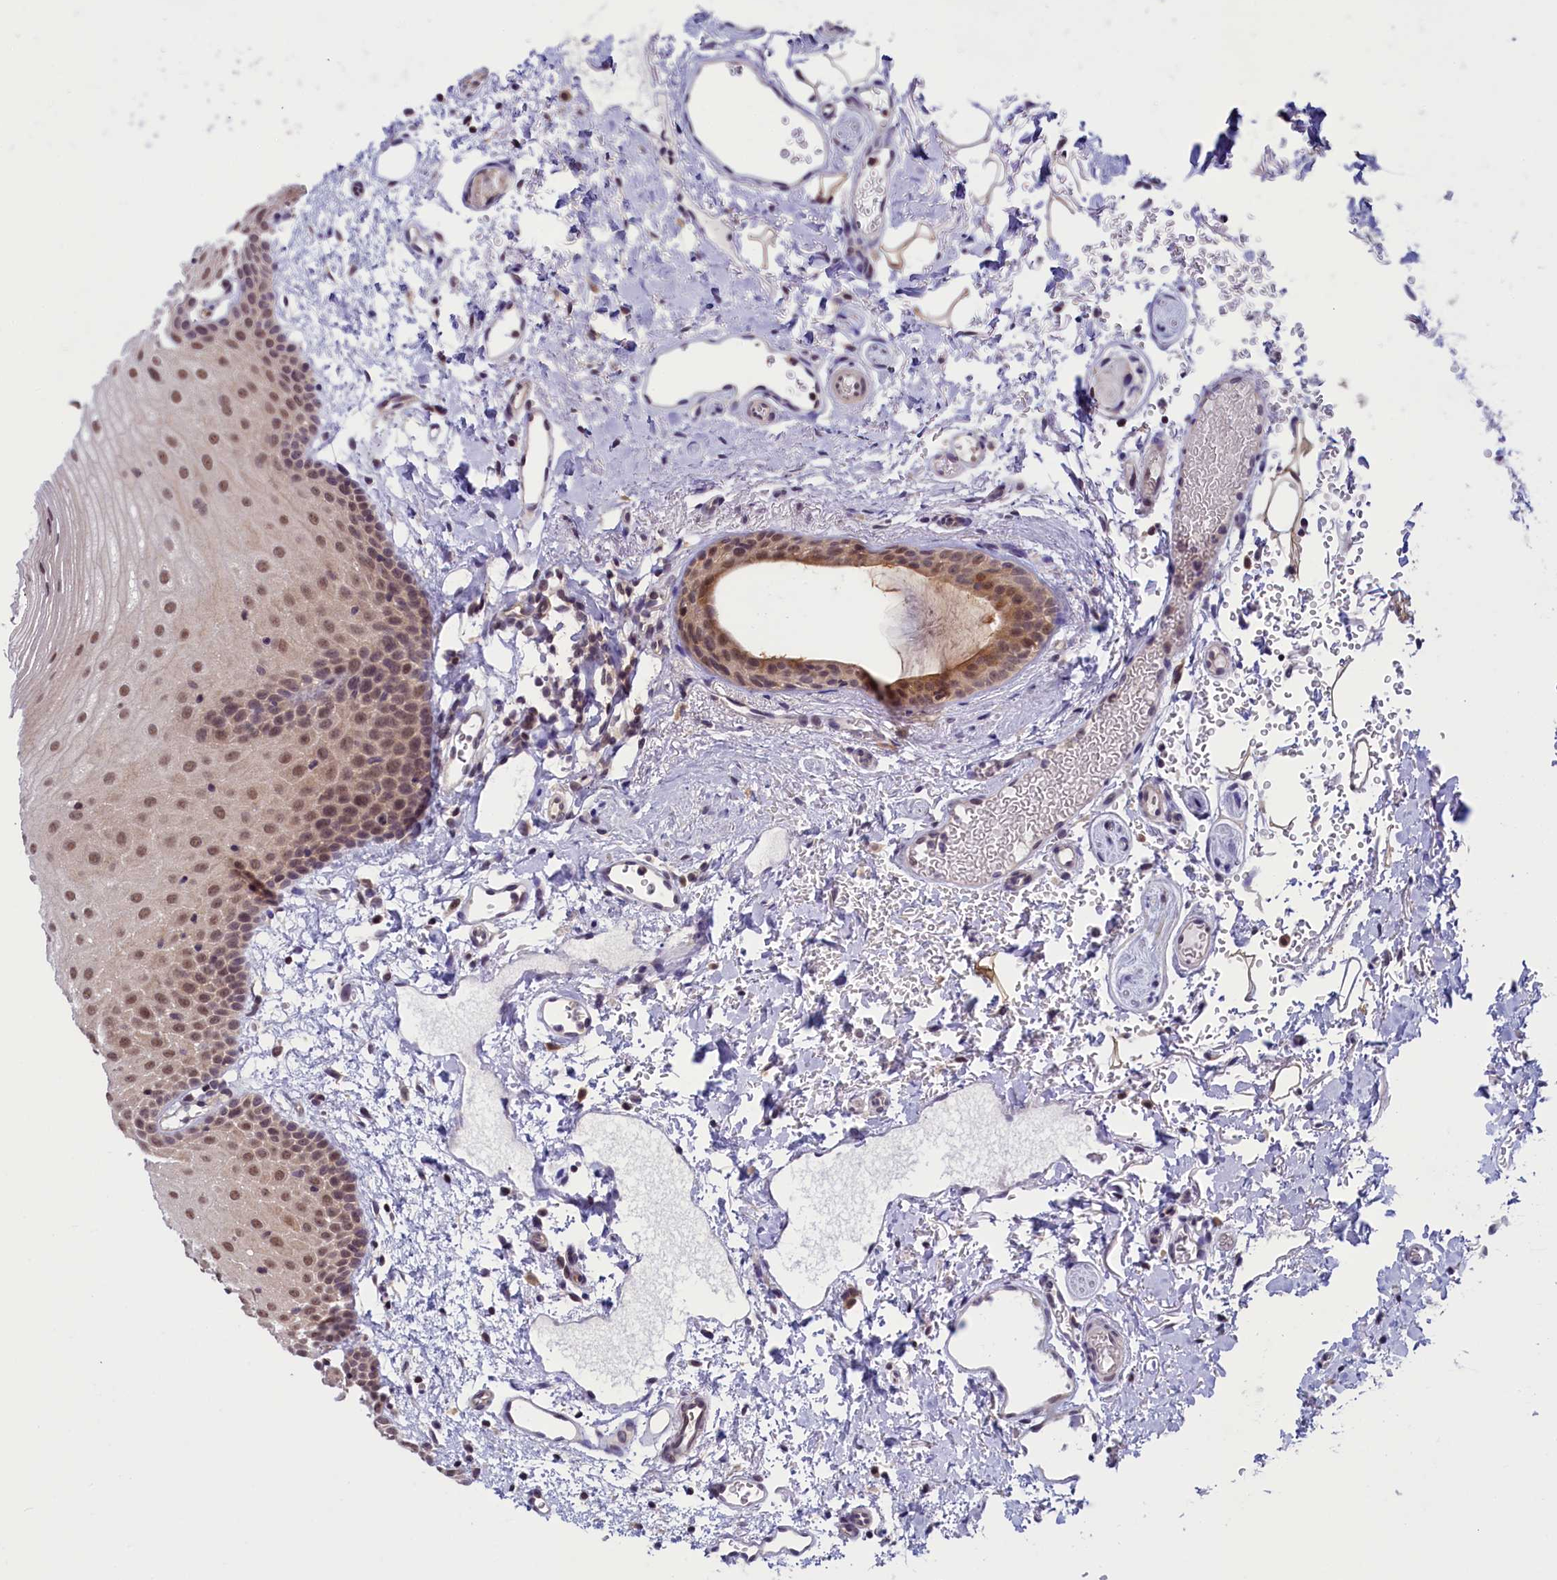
{"staining": {"intensity": "moderate", "quantity": ">75%", "location": "nuclear"}, "tissue": "oral mucosa", "cell_type": "Squamous epithelial cells", "image_type": "normal", "snomed": [{"axis": "morphology", "description": "Normal tissue, NOS"}, {"axis": "topography", "description": "Oral tissue"}], "caption": "The photomicrograph reveals staining of unremarkable oral mucosa, revealing moderate nuclear protein expression (brown color) within squamous epithelial cells.", "gene": "SLC7A6OS", "patient": {"sex": "female", "age": 70}}